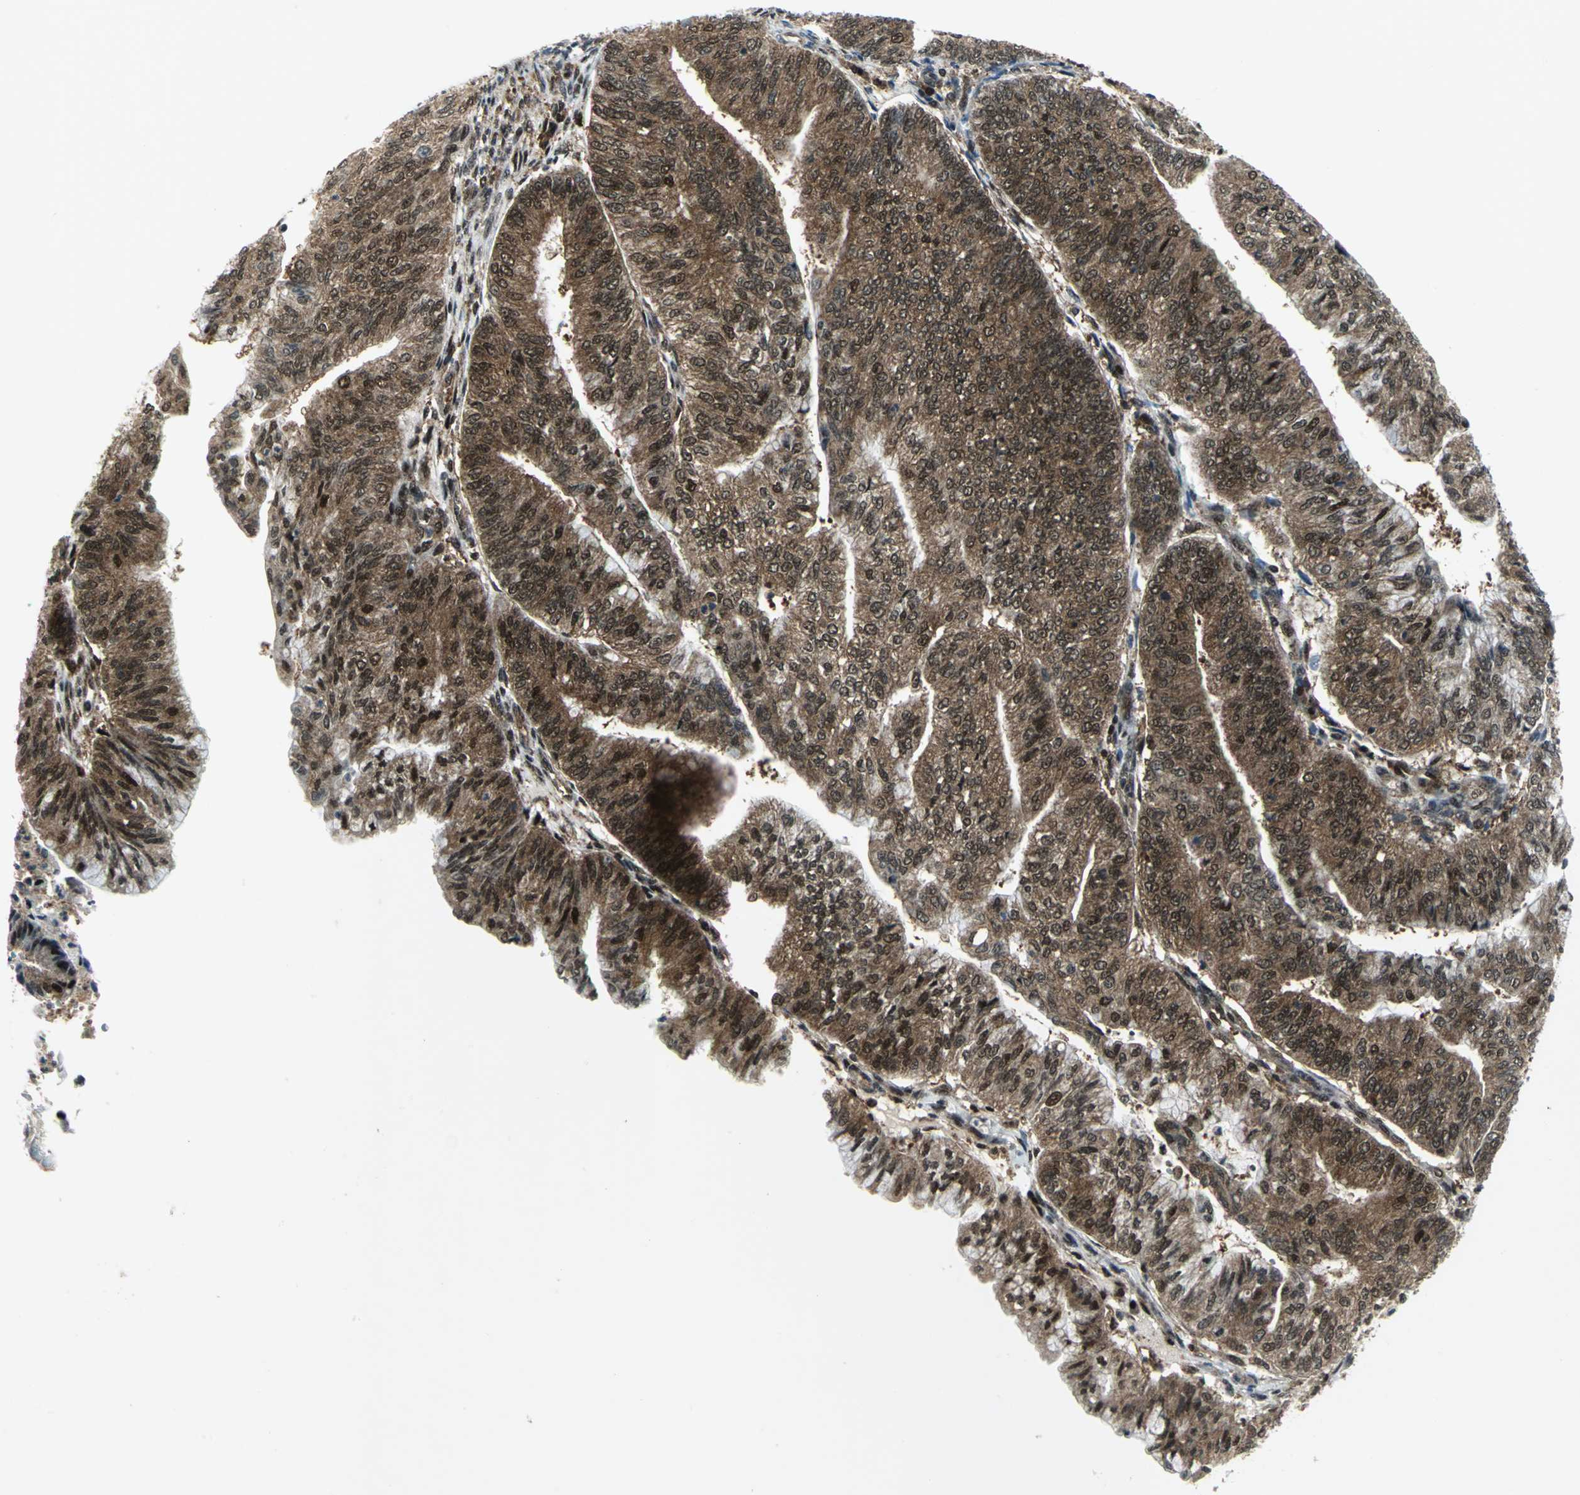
{"staining": {"intensity": "strong", "quantity": ">75%", "location": "nuclear"}, "tissue": "endometrial cancer", "cell_type": "Tumor cells", "image_type": "cancer", "snomed": [{"axis": "morphology", "description": "Adenocarcinoma, NOS"}, {"axis": "topography", "description": "Endometrium"}], "caption": "Immunohistochemical staining of human endometrial adenocarcinoma reveals strong nuclear protein positivity in about >75% of tumor cells. The staining was performed using DAB, with brown indicating positive protein expression. Nuclei are stained blue with hematoxylin.", "gene": "PSMA4", "patient": {"sex": "female", "age": 59}}